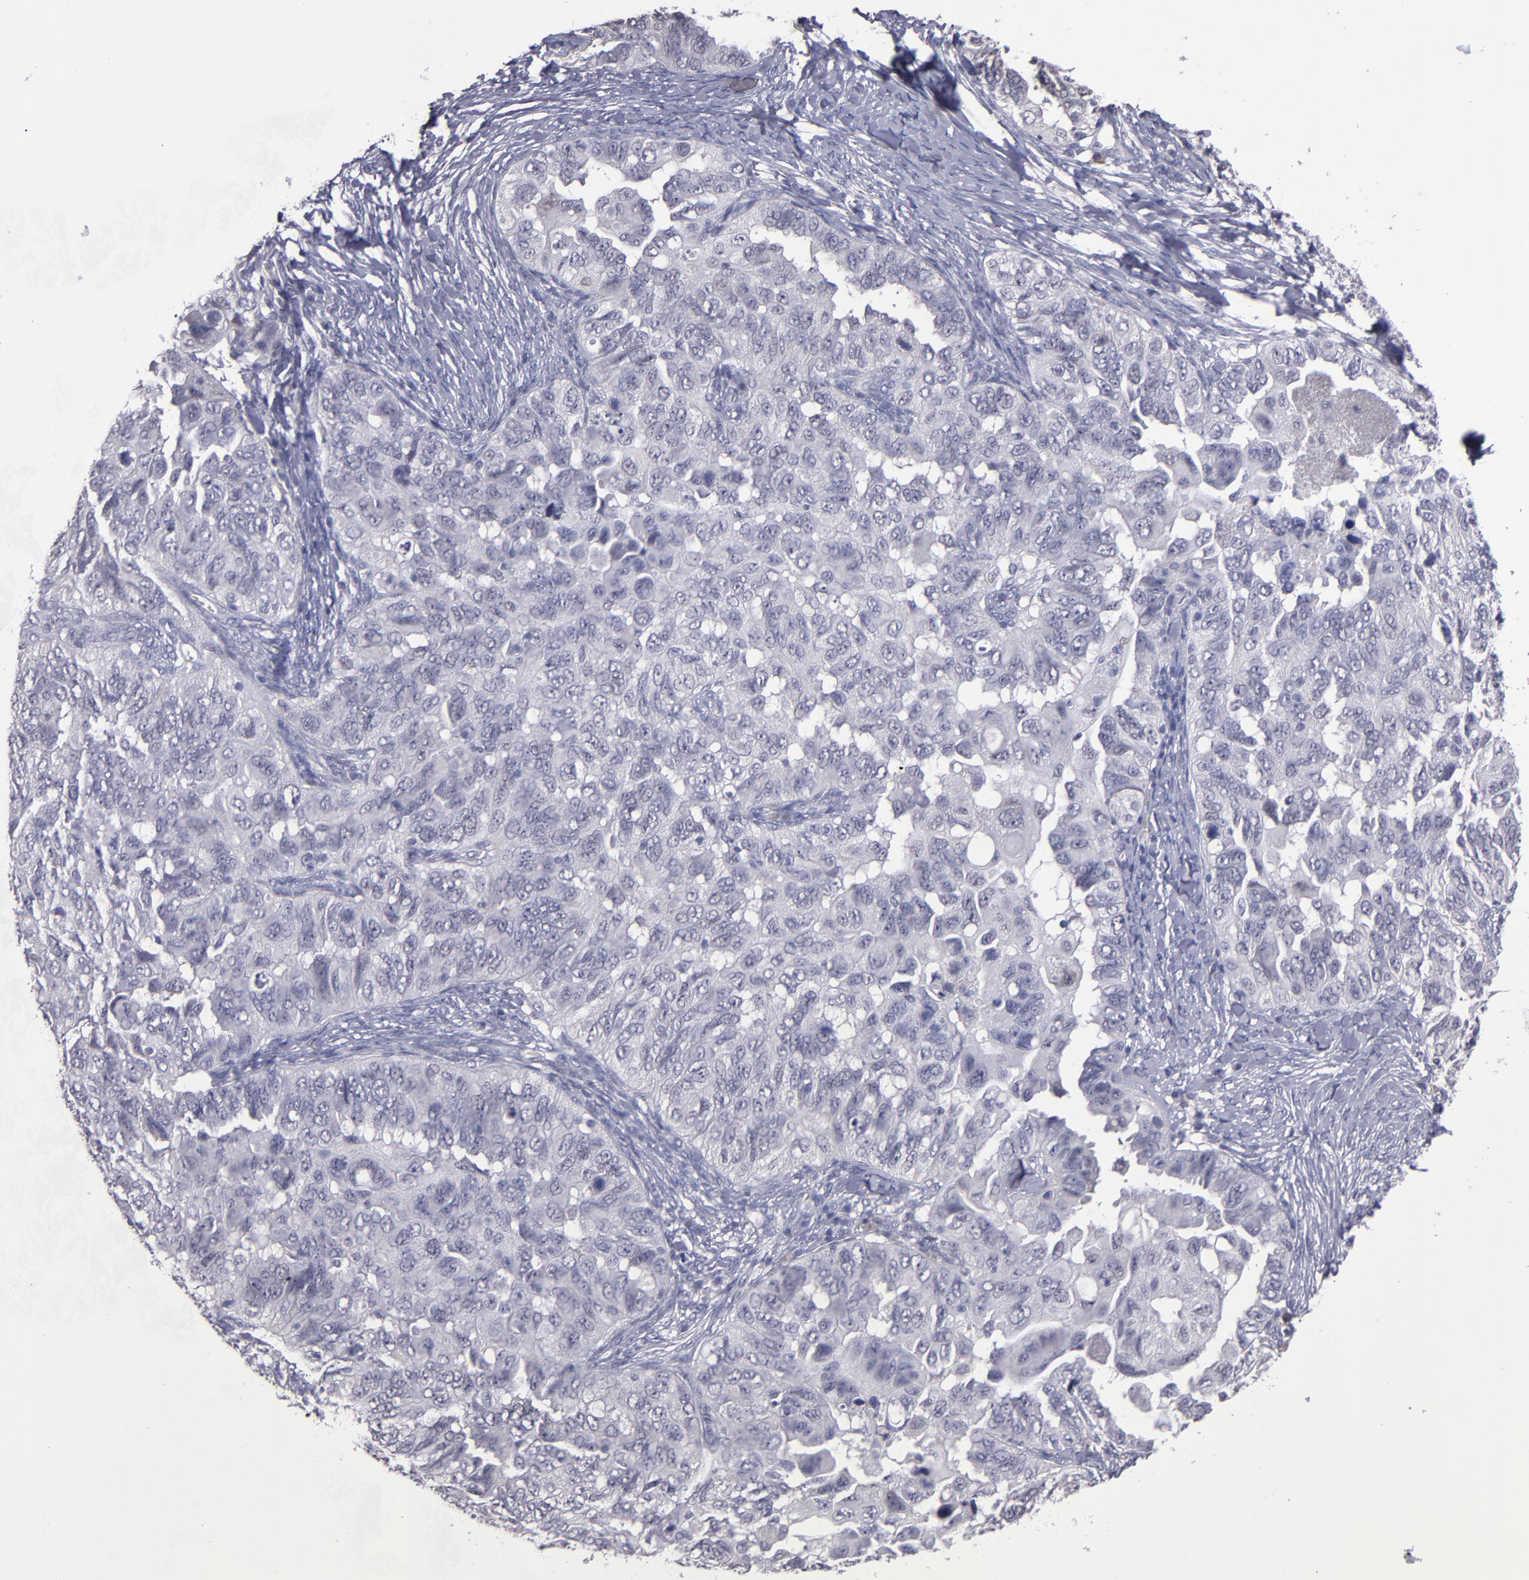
{"staining": {"intensity": "negative", "quantity": "none", "location": "none"}, "tissue": "ovarian cancer", "cell_type": "Tumor cells", "image_type": "cancer", "snomed": [{"axis": "morphology", "description": "Cystadenocarcinoma, serous, NOS"}, {"axis": "topography", "description": "Ovary"}], "caption": "This micrograph is of ovarian cancer (serous cystadenocarcinoma) stained with immunohistochemistry to label a protein in brown with the nuclei are counter-stained blue. There is no staining in tumor cells.", "gene": "OTUB2", "patient": {"sex": "female", "age": 82}}